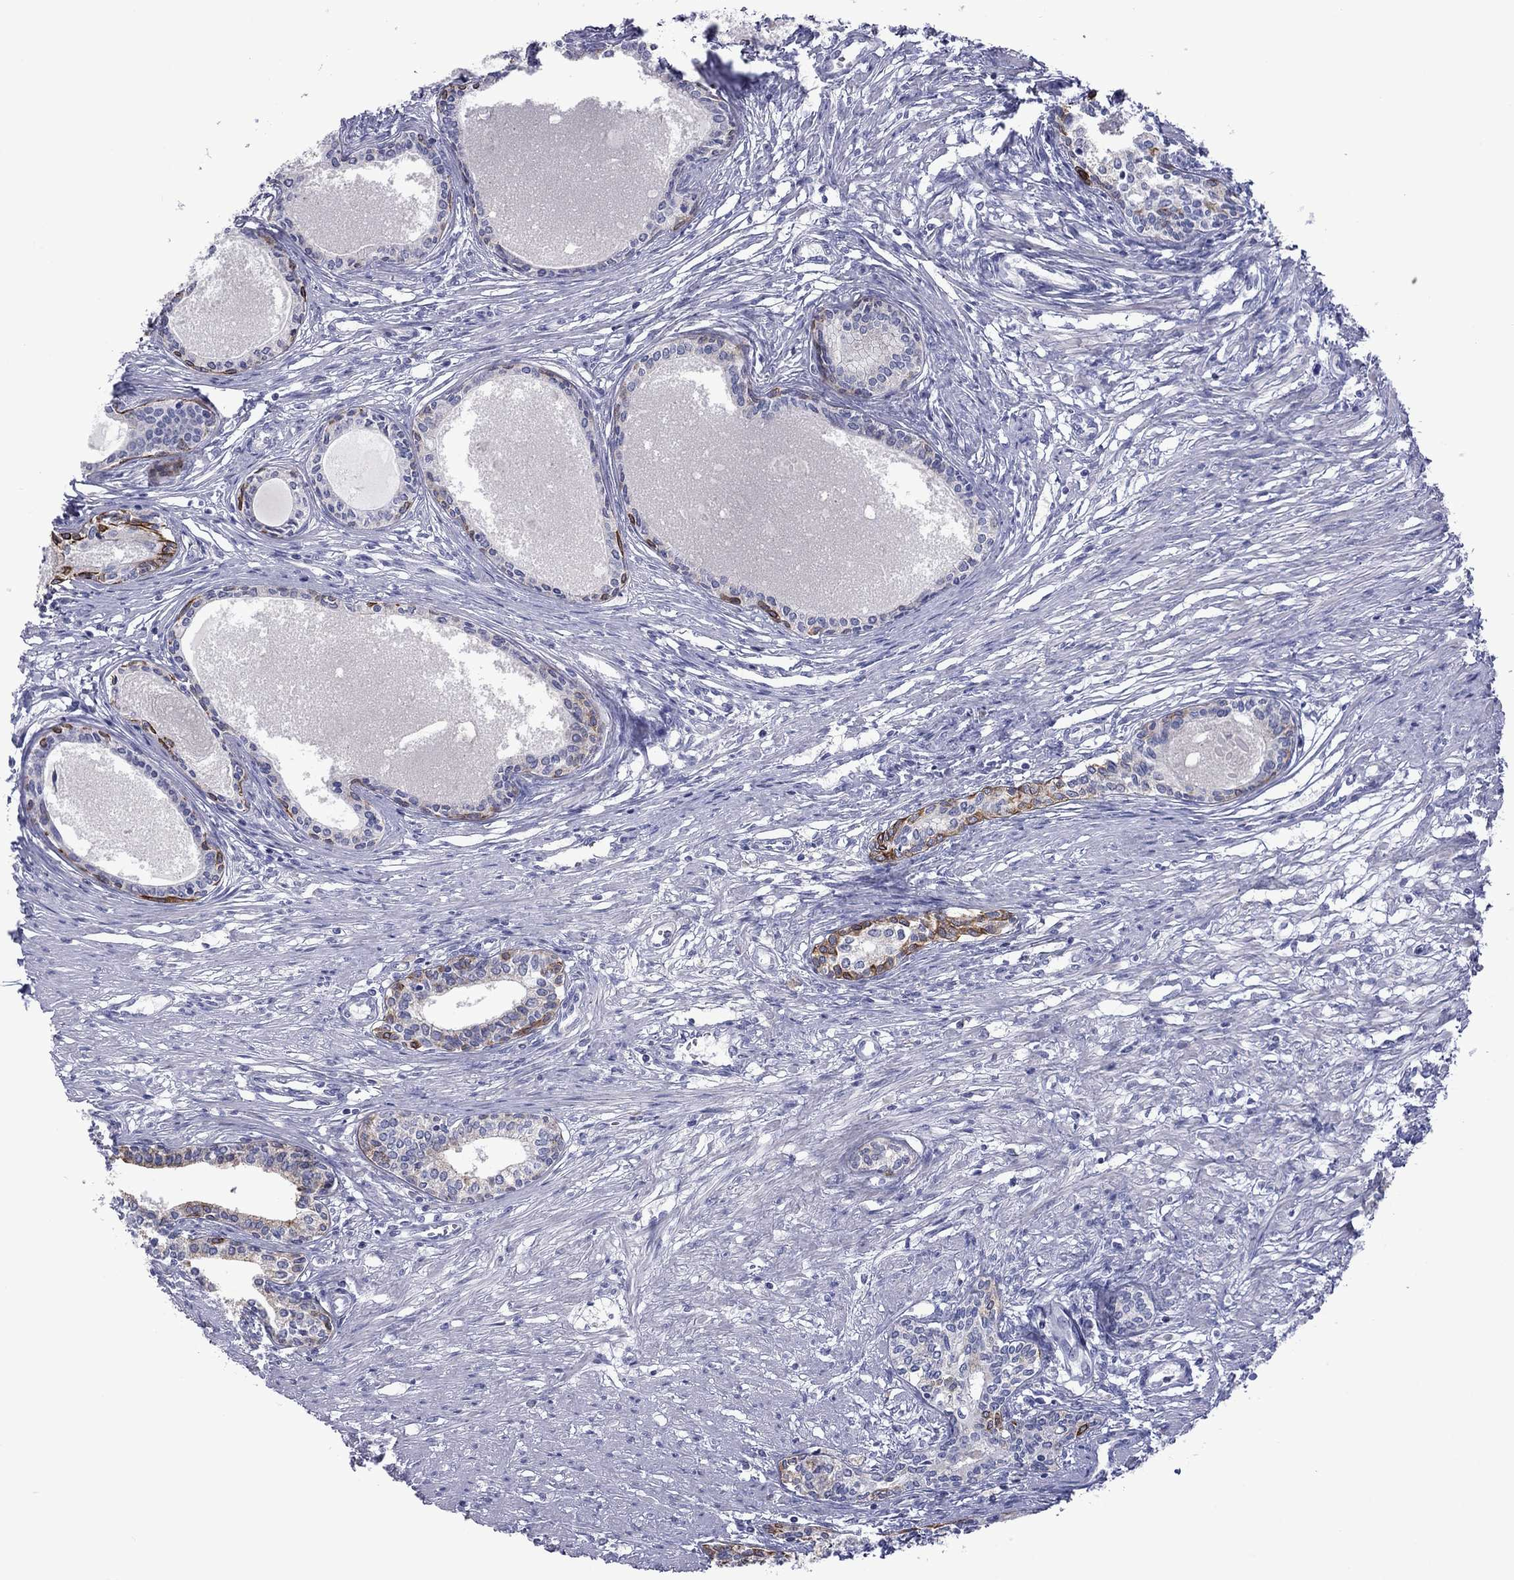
{"staining": {"intensity": "strong", "quantity": "<25%", "location": "cytoplasmic/membranous,nuclear"}, "tissue": "prostate", "cell_type": "Glandular cells", "image_type": "normal", "snomed": [{"axis": "morphology", "description": "Normal tissue, NOS"}, {"axis": "topography", "description": "Prostate"}], "caption": "Strong cytoplasmic/membranous,nuclear staining is appreciated in approximately <25% of glandular cells in normal prostate.", "gene": "TMPRSS11A", "patient": {"sex": "male", "age": 60}}